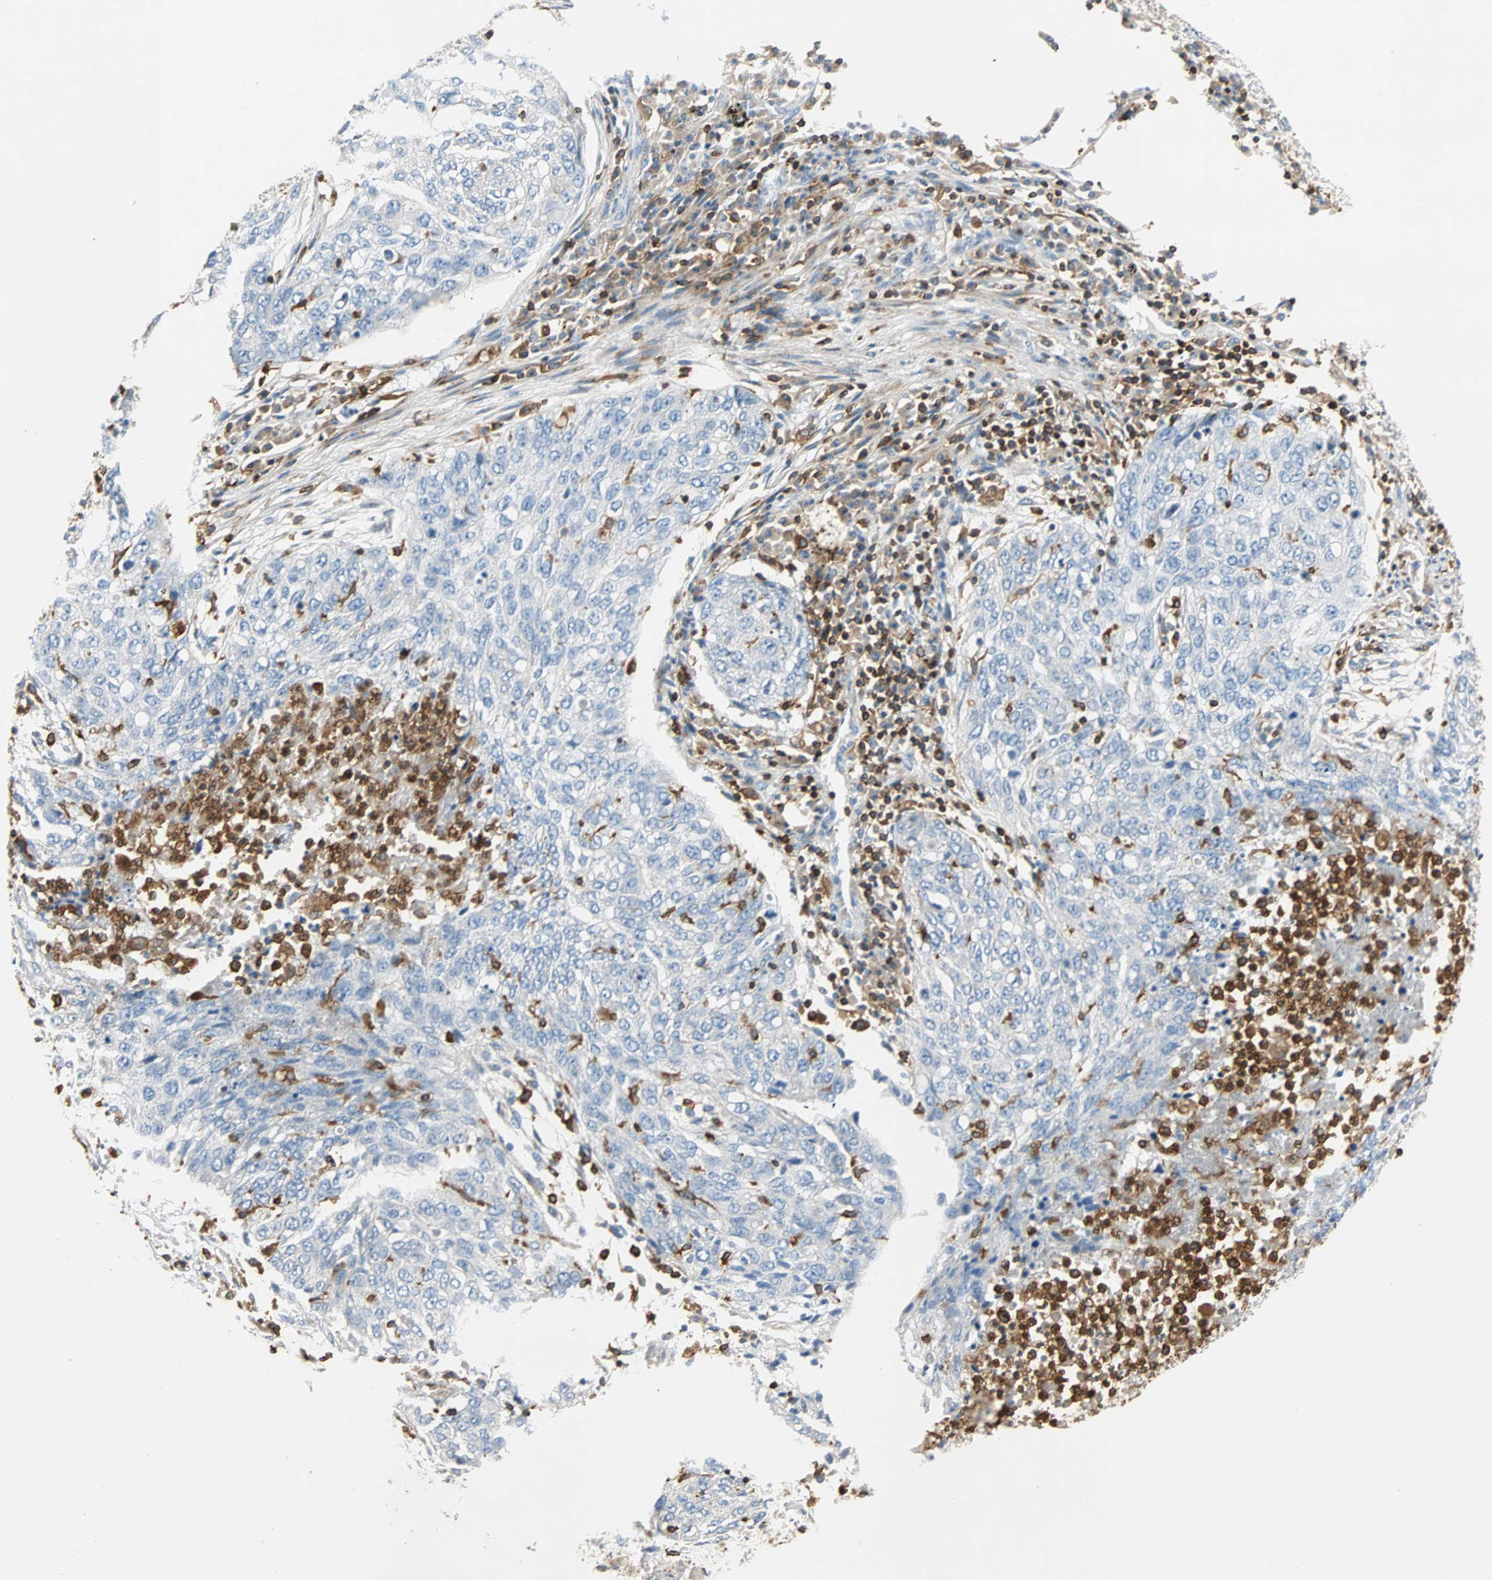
{"staining": {"intensity": "negative", "quantity": "none", "location": "none"}, "tissue": "lung cancer", "cell_type": "Tumor cells", "image_type": "cancer", "snomed": [{"axis": "morphology", "description": "Squamous cell carcinoma, NOS"}, {"axis": "topography", "description": "Lung"}], "caption": "Immunohistochemical staining of human squamous cell carcinoma (lung) demonstrates no significant positivity in tumor cells.", "gene": "FMNL1", "patient": {"sex": "female", "age": 63}}